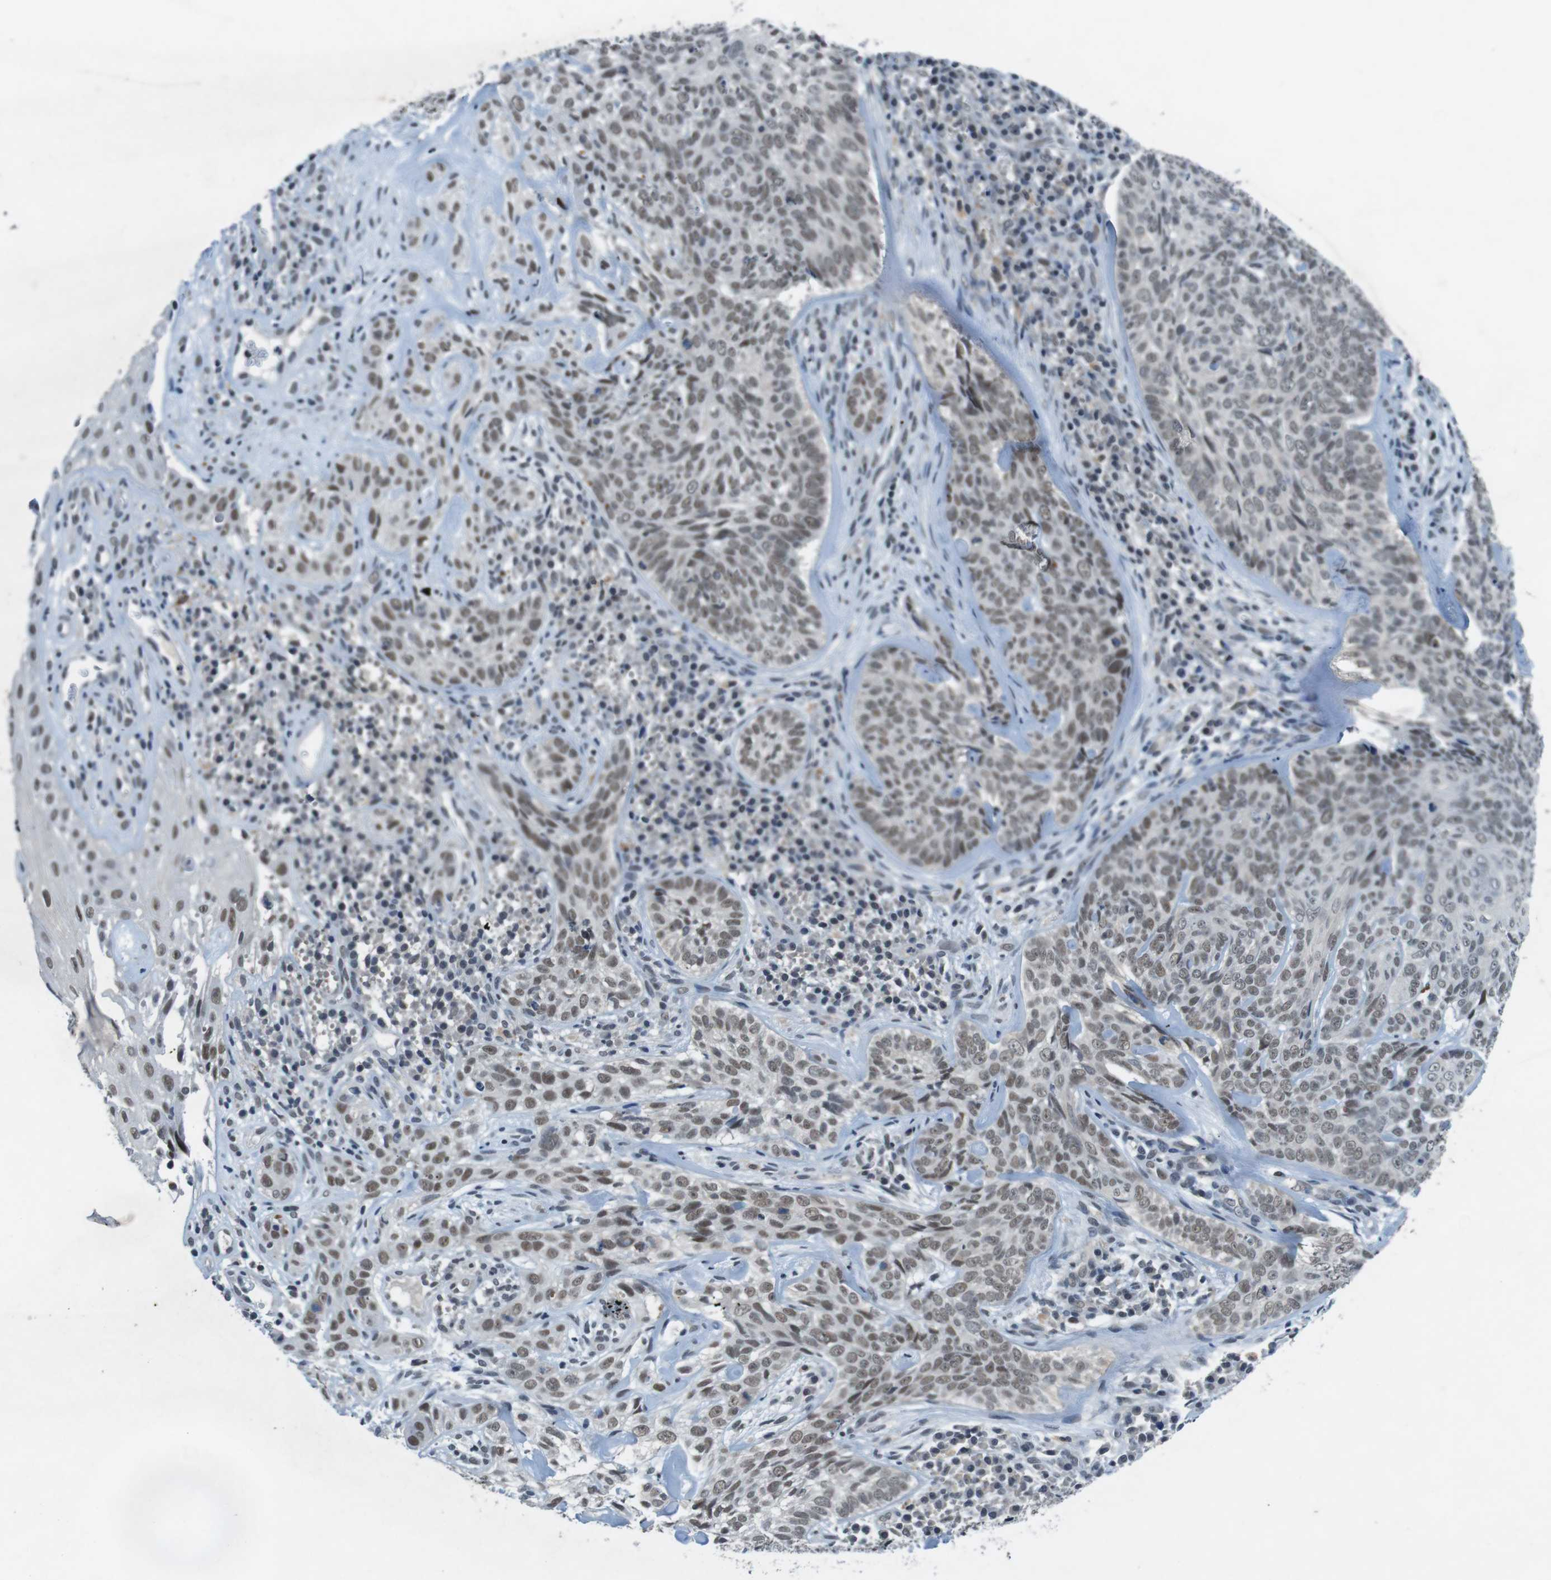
{"staining": {"intensity": "weak", "quantity": ">75%", "location": "nuclear"}, "tissue": "skin cancer", "cell_type": "Tumor cells", "image_type": "cancer", "snomed": [{"axis": "morphology", "description": "Basal cell carcinoma"}, {"axis": "topography", "description": "Skin"}], "caption": "This is a micrograph of immunohistochemistry staining of basal cell carcinoma (skin), which shows weak staining in the nuclear of tumor cells.", "gene": "USP7", "patient": {"sex": "male", "age": 72}}